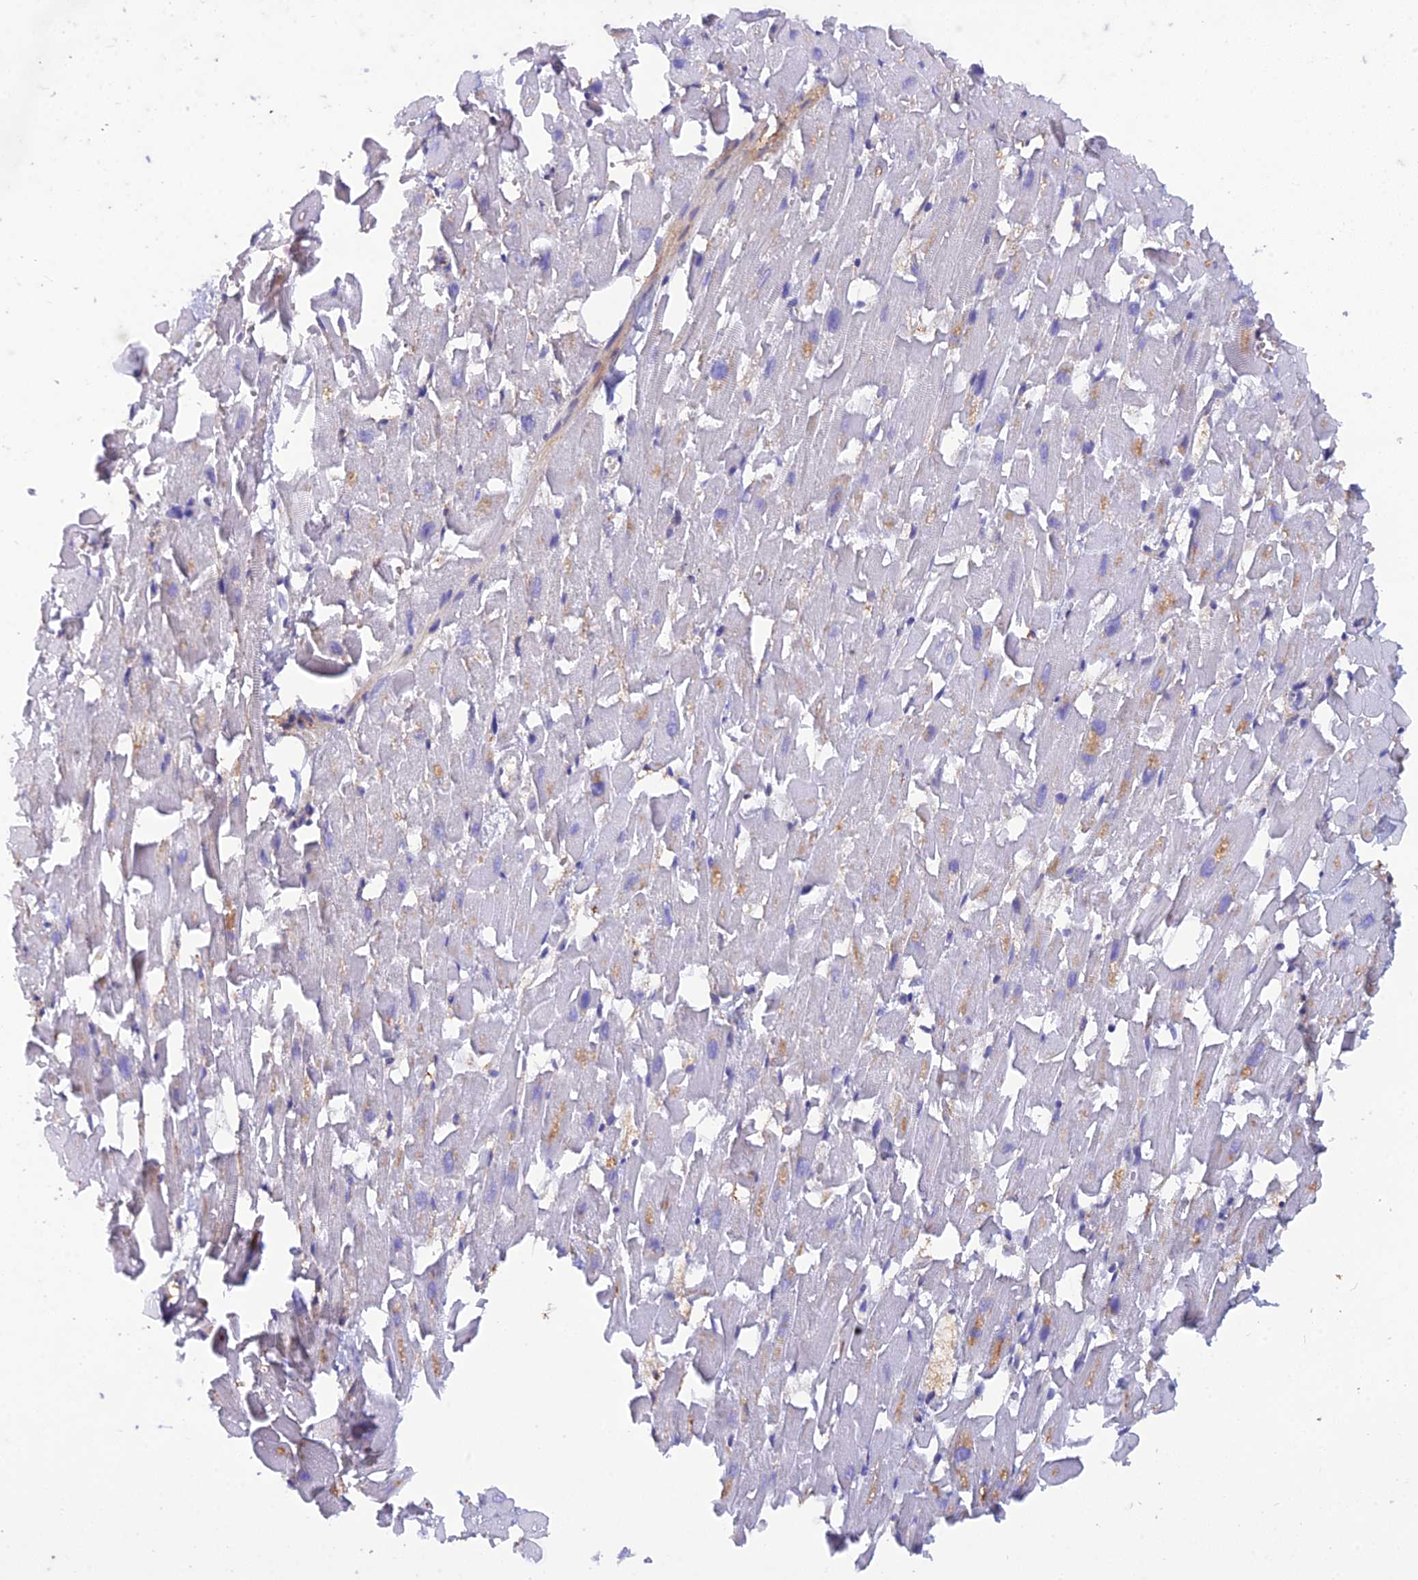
{"staining": {"intensity": "negative", "quantity": "none", "location": "none"}, "tissue": "heart muscle", "cell_type": "Cardiomyocytes", "image_type": "normal", "snomed": [{"axis": "morphology", "description": "Normal tissue, NOS"}, {"axis": "topography", "description": "Heart"}], "caption": "Immunohistochemistry image of unremarkable heart muscle stained for a protein (brown), which displays no expression in cardiomyocytes. (DAB (3,3'-diaminobenzidine) IHC, high magnification).", "gene": "HINT1", "patient": {"sex": "female", "age": 64}}